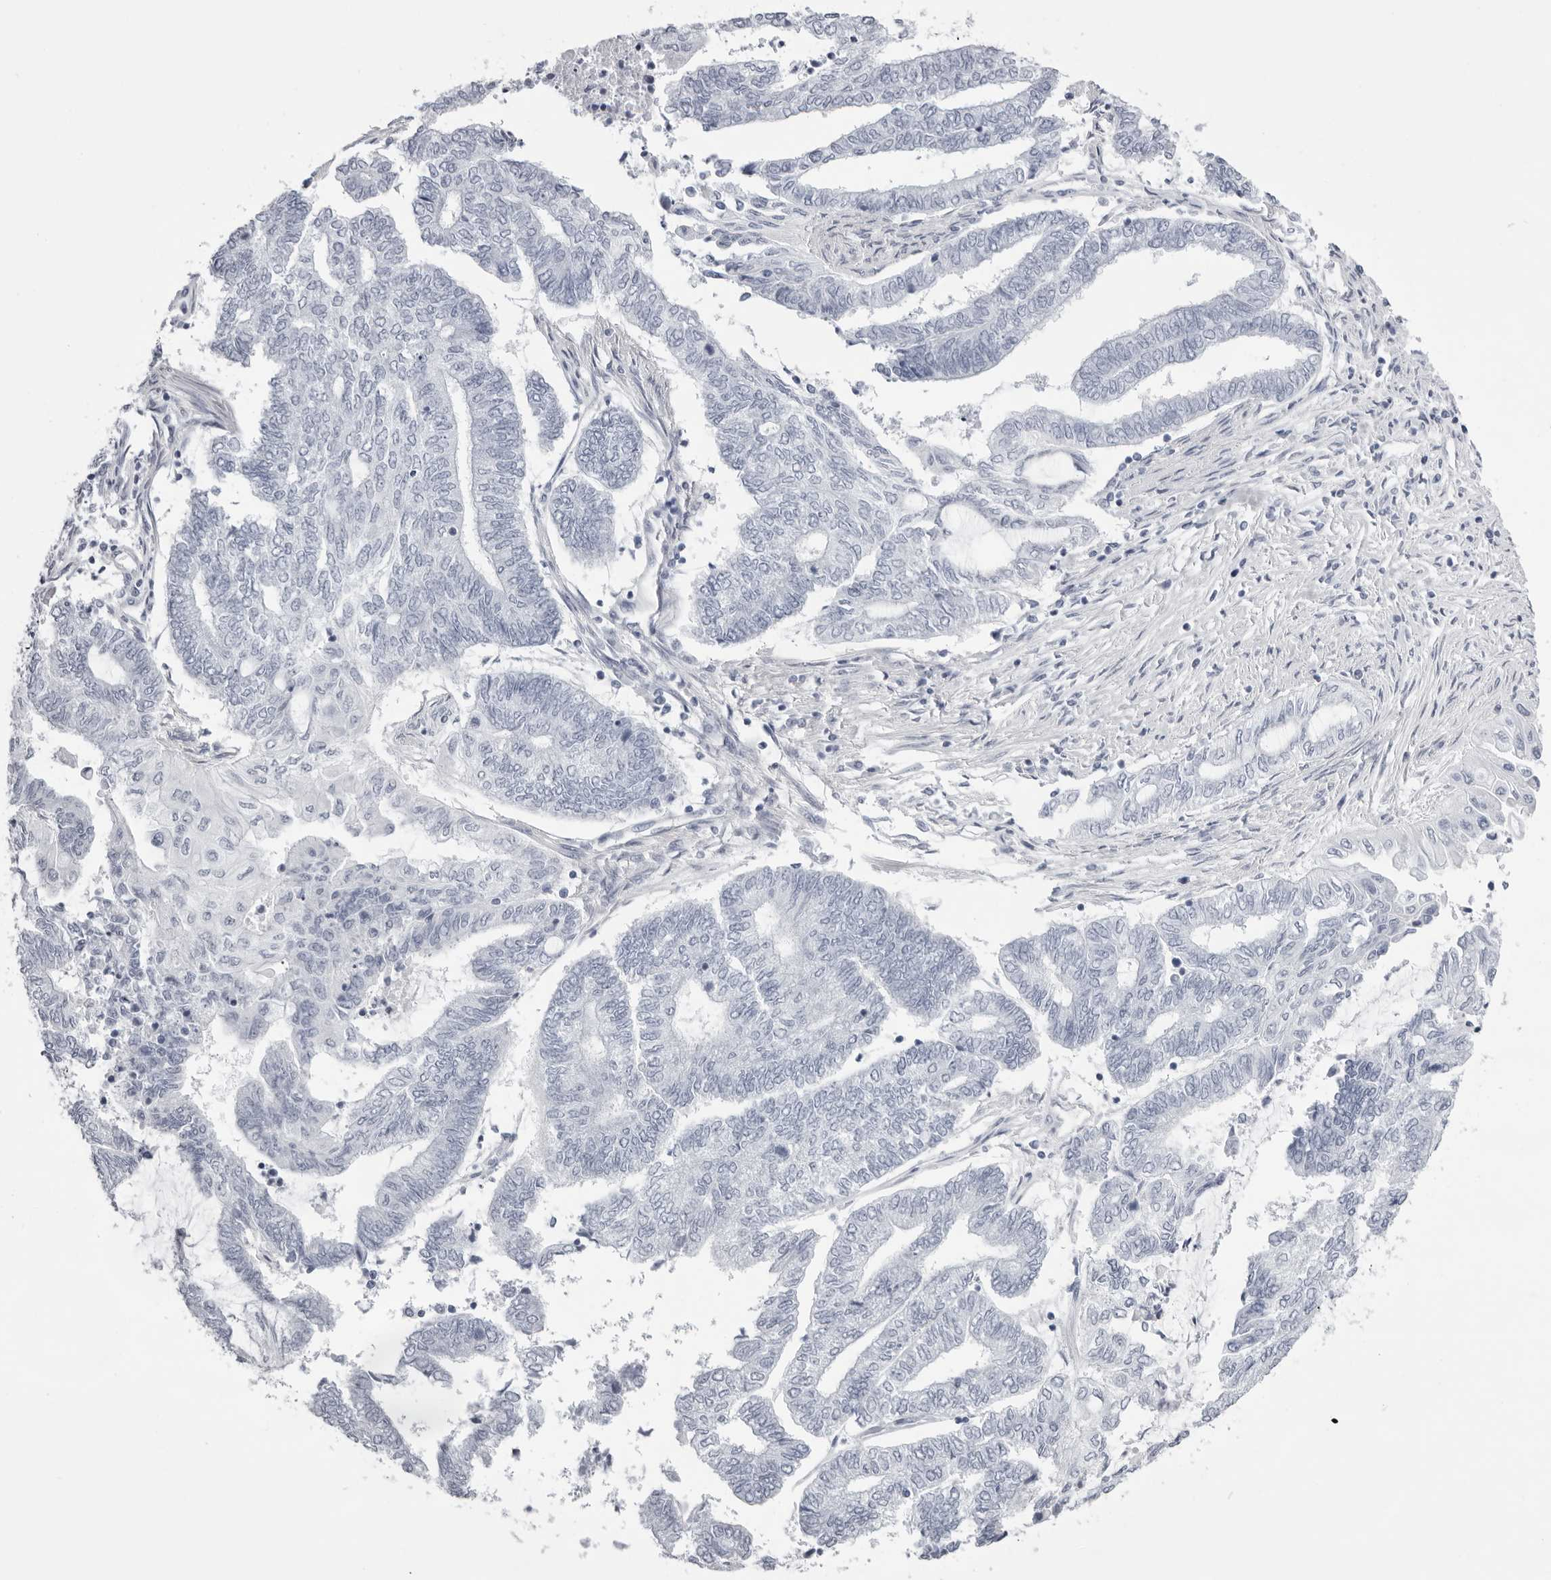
{"staining": {"intensity": "negative", "quantity": "none", "location": "none"}, "tissue": "endometrial cancer", "cell_type": "Tumor cells", "image_type": "cancer", "snomed": [{"axis": "morphology", "description": "Adenocarcinoma, NOS"}, {"axis": "topography", "description": "Uterus"}, {"axis": "topography", "description": "Endometrium"}], "caption": "IHC micrograph of human endometrial cancer stained for a protein (brown), which exhibits no staining in tumor cells.", "gene": "TMOD4", "patient": {"sex": "female", "age": 70}}